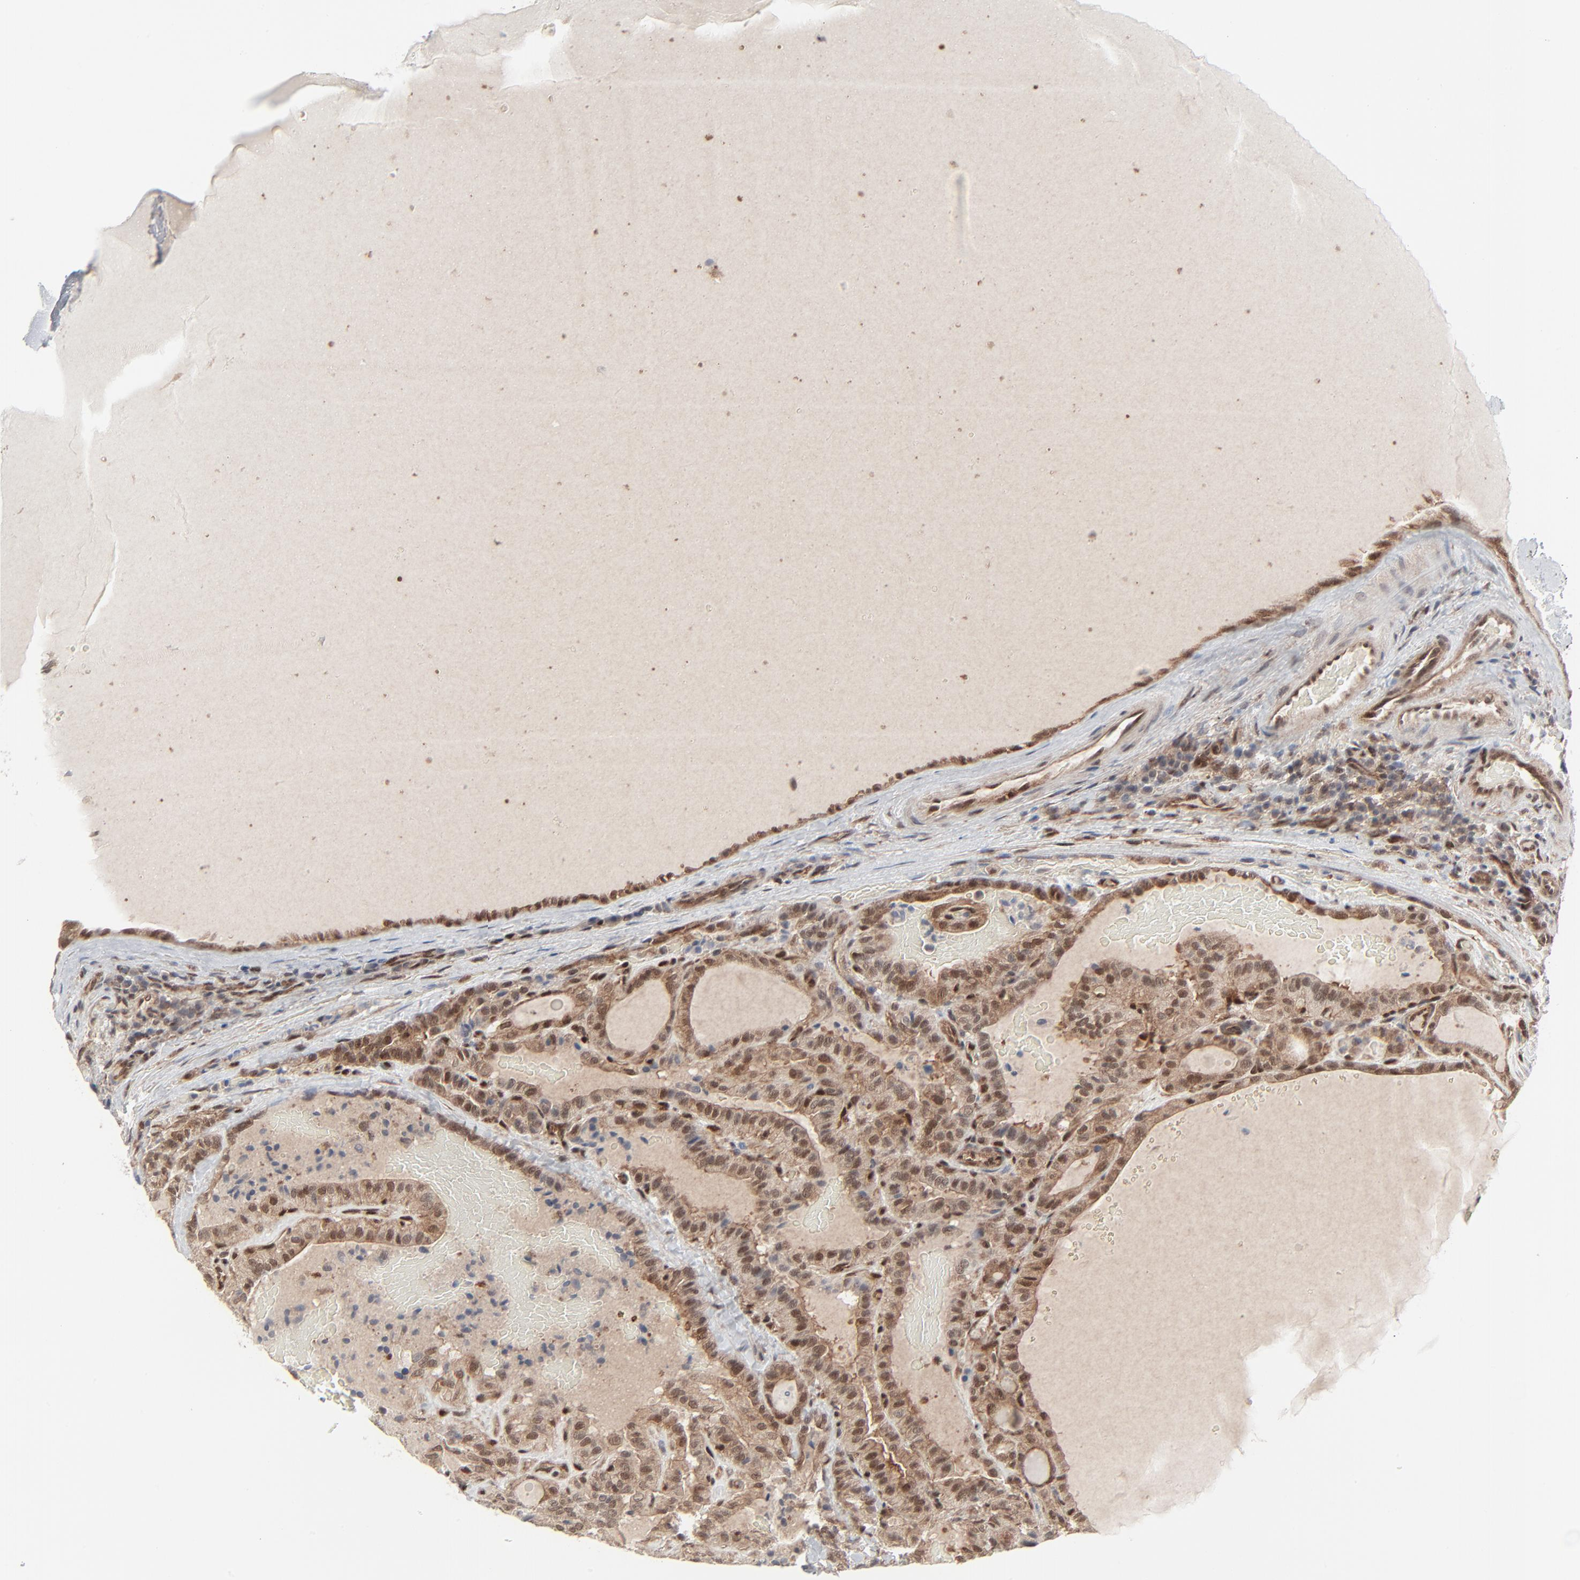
{"staining": {"intensity": "moderate", "quantity": ">75%", "location": "cytoplasmic/membranous,nuclear"}, "tissue": "thyroid cancer", "cell_type": "Tumor cells", "image_type": "cancer", "snomed": [{"axis": "morphology", "description": "Papillary adenocarcinoma, NOS"}, {"axis": "topography", "description": "Thyroid gland"}], "caption": "High-power microscopy captured an IHC histopathology image of papillary adenocarcinoma (thyroid), revealing moderate cytoplasmic/membranous and nuclear staining in about >75% of tumor cells.", "gene": "AKT1", "patient": {"sex": "male", "age": 77}}